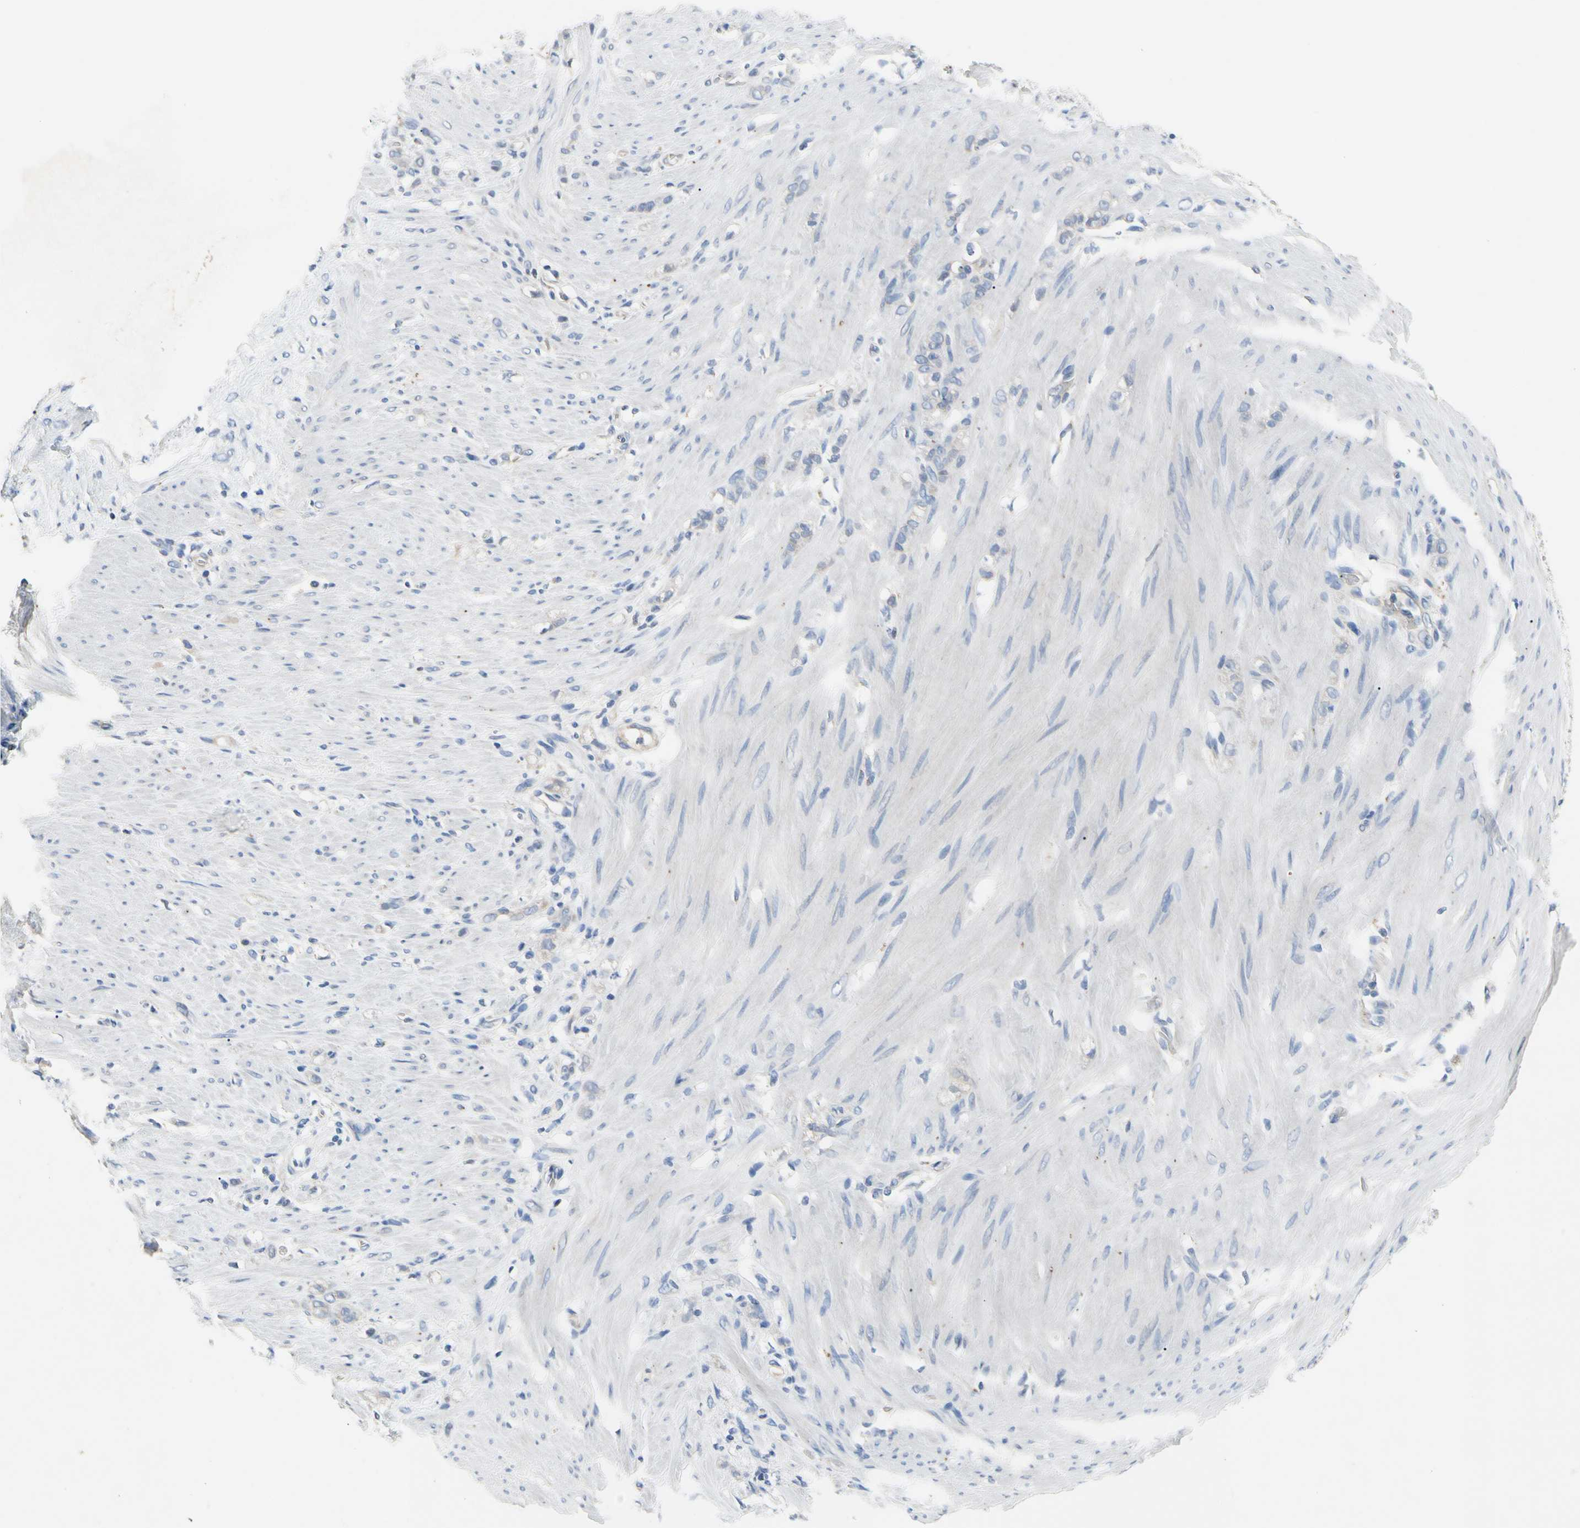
{"staining": {"intensity": "negative", "quantity": "none", "location": "none"}, "tissue": "stomach cancer", "cell_type": "Tumor cells", "image_type": "cancer", "snomed": [{"axis": "morphology", "description": "Adenocarcinoma, NOS"}, {"axis": "topography", "description": "Stomach"}], "caption": "DAB immunohistochemical staining of stomach cancer shows no significant staining in tumor cells.", "gene": "RETSAT", "patient": {"sex": "male", "age": 82}}